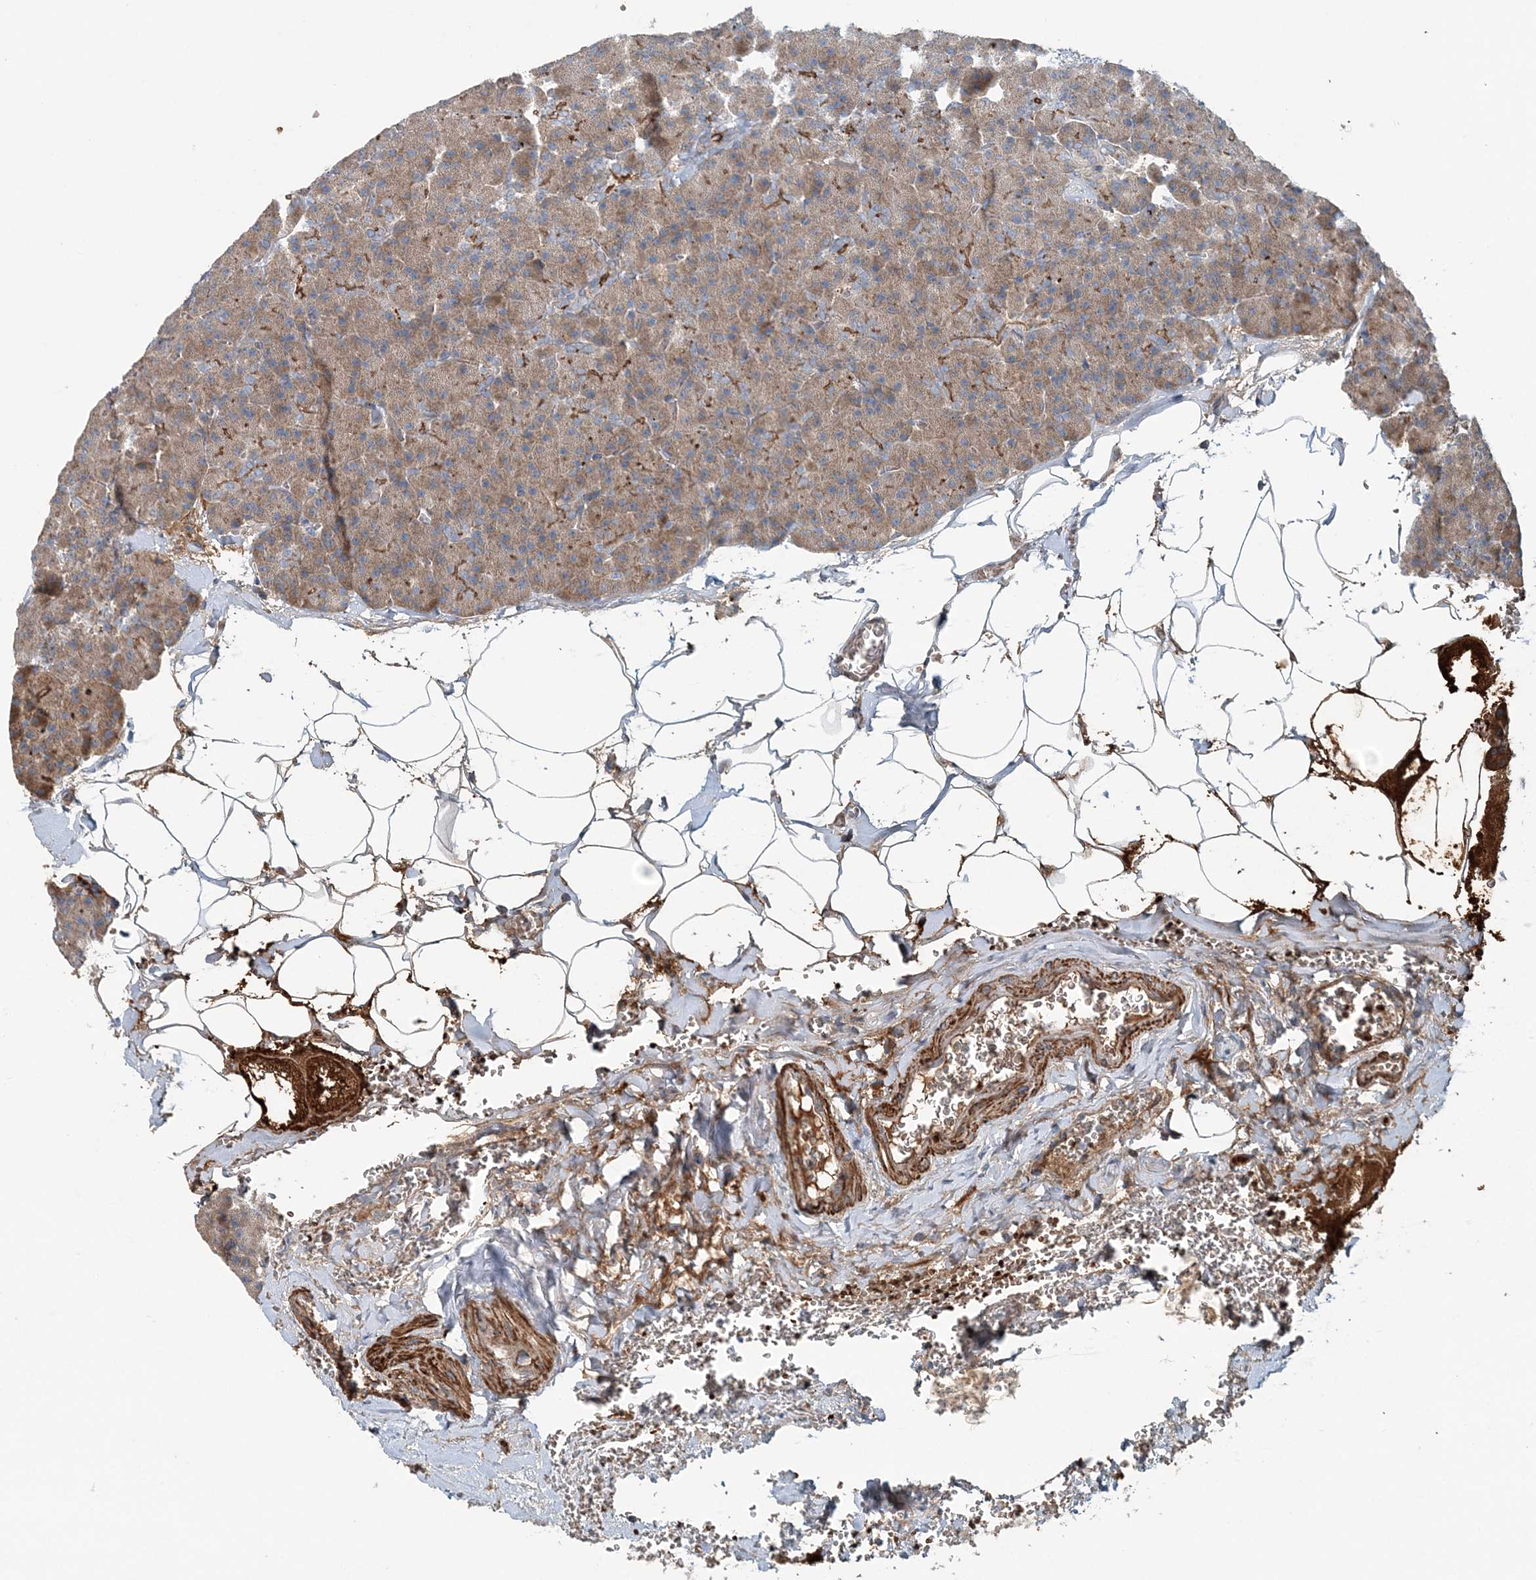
{"staining": {"intensity": "weak", "quantity": ">75%", "location": "cytoplasmic/membranous"}, "tissue": "pancreas", "cell_type": "Exocrine glandular cells", "image_type": "normal", "snomed": [{"axis": "morphology", "description": "Normal tissue, NOS"}, {"axis": "morphology", "description": "Carcinoid, malignant, NOS"}, {"axis": "topography", "description": "Pancreas"}], "caption": "About >75% of exocrine glandular cells in benign pancreas reveal weak cytoplasmic/membranous protein staining as visualized by brown immunohistochemical staining.", "gene": "TTI1", "patient": {"sex": "female", "age": 35}}